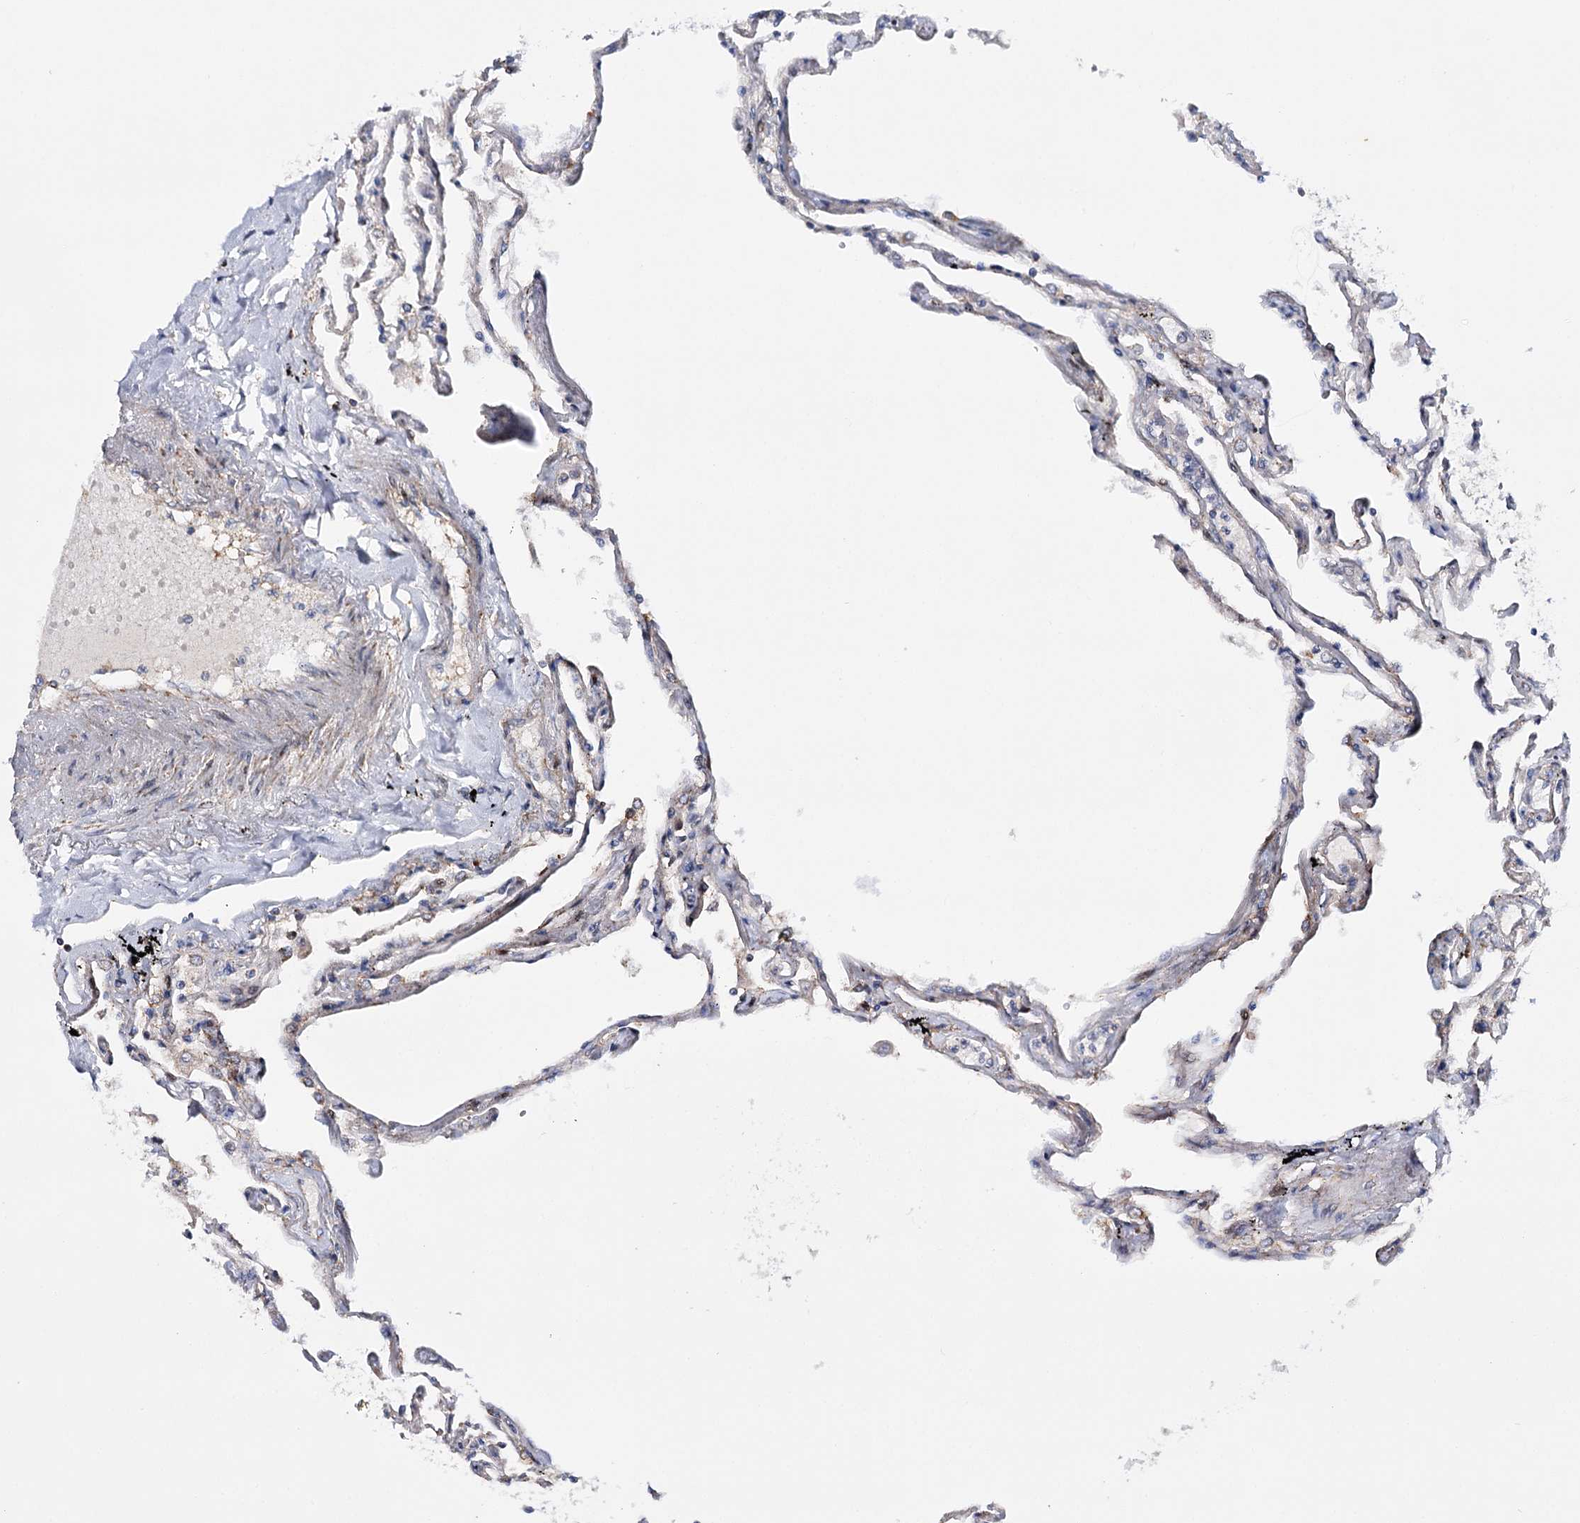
{"staining": {"intensity": "weak", "quantity": "25%-75%", "location": "cytoplasmic/membranous,nuclear"}, "tissue": "lung", "cell_type": "Alveolar cells", "image_type": "normal", "snomed": [{"axis": "morphology", "description": "Normal tissue, NOS"}, {"axis": "topography", "description": "Lung"}], "caption": "Immunohistochemistry (IHC) photomicrograph of benign lung: human lung stained using immunohistochemistry demonstrates low levels of weak protein expression localized specifically in the cytoplasmic/membranous,nuclear of alveolar cells, appearing as a cytoplasmic/membranous,nuclear brown color.", "gene": "CFAP46", "patient": {"sex": "female", "age": 67}}